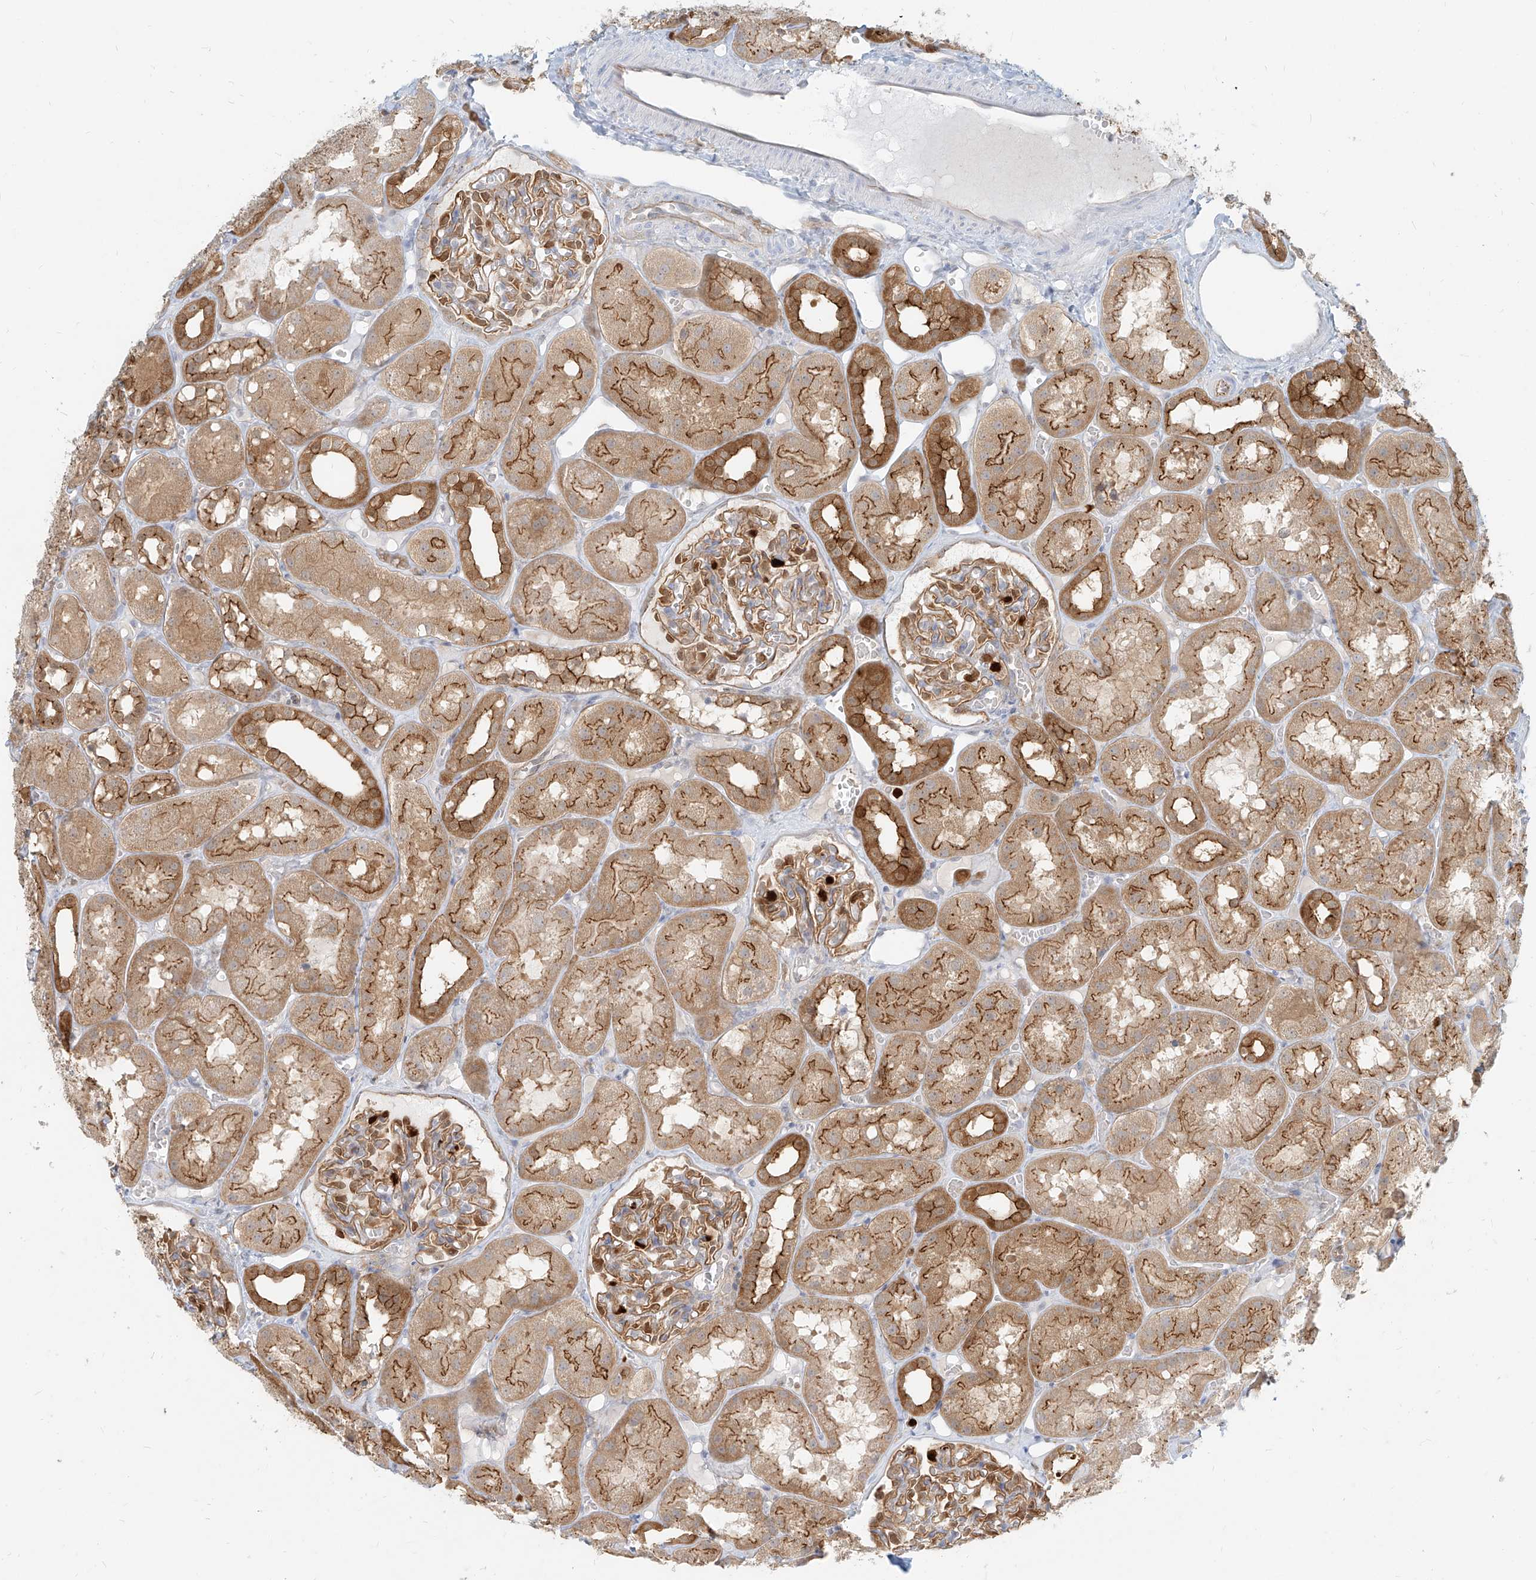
{"staining": {"intensity": "moderate", "quantity": ">75%", "location": "cytoplasmic/membranous"}, "tissue": "kidney", "cell_type": "Cells in glomeruli", "image_type": "normal", "snomed": [{"axis": "morphology", "description": "Normal tissue, NOS"}, {"axis": "topography", "description": "Kidney"}], "caption": "IHC micrograph of unremarkable kidney: human kidney stained using IHC reveals medium levels of moderate protein expression localized specifically in the cytoplasmic/membranous of cells in glomeruli, appearing as a cytoplasmic/membranous brown color.", "gene": "PGD", "patient": {"sex": "male", "age": 16}}